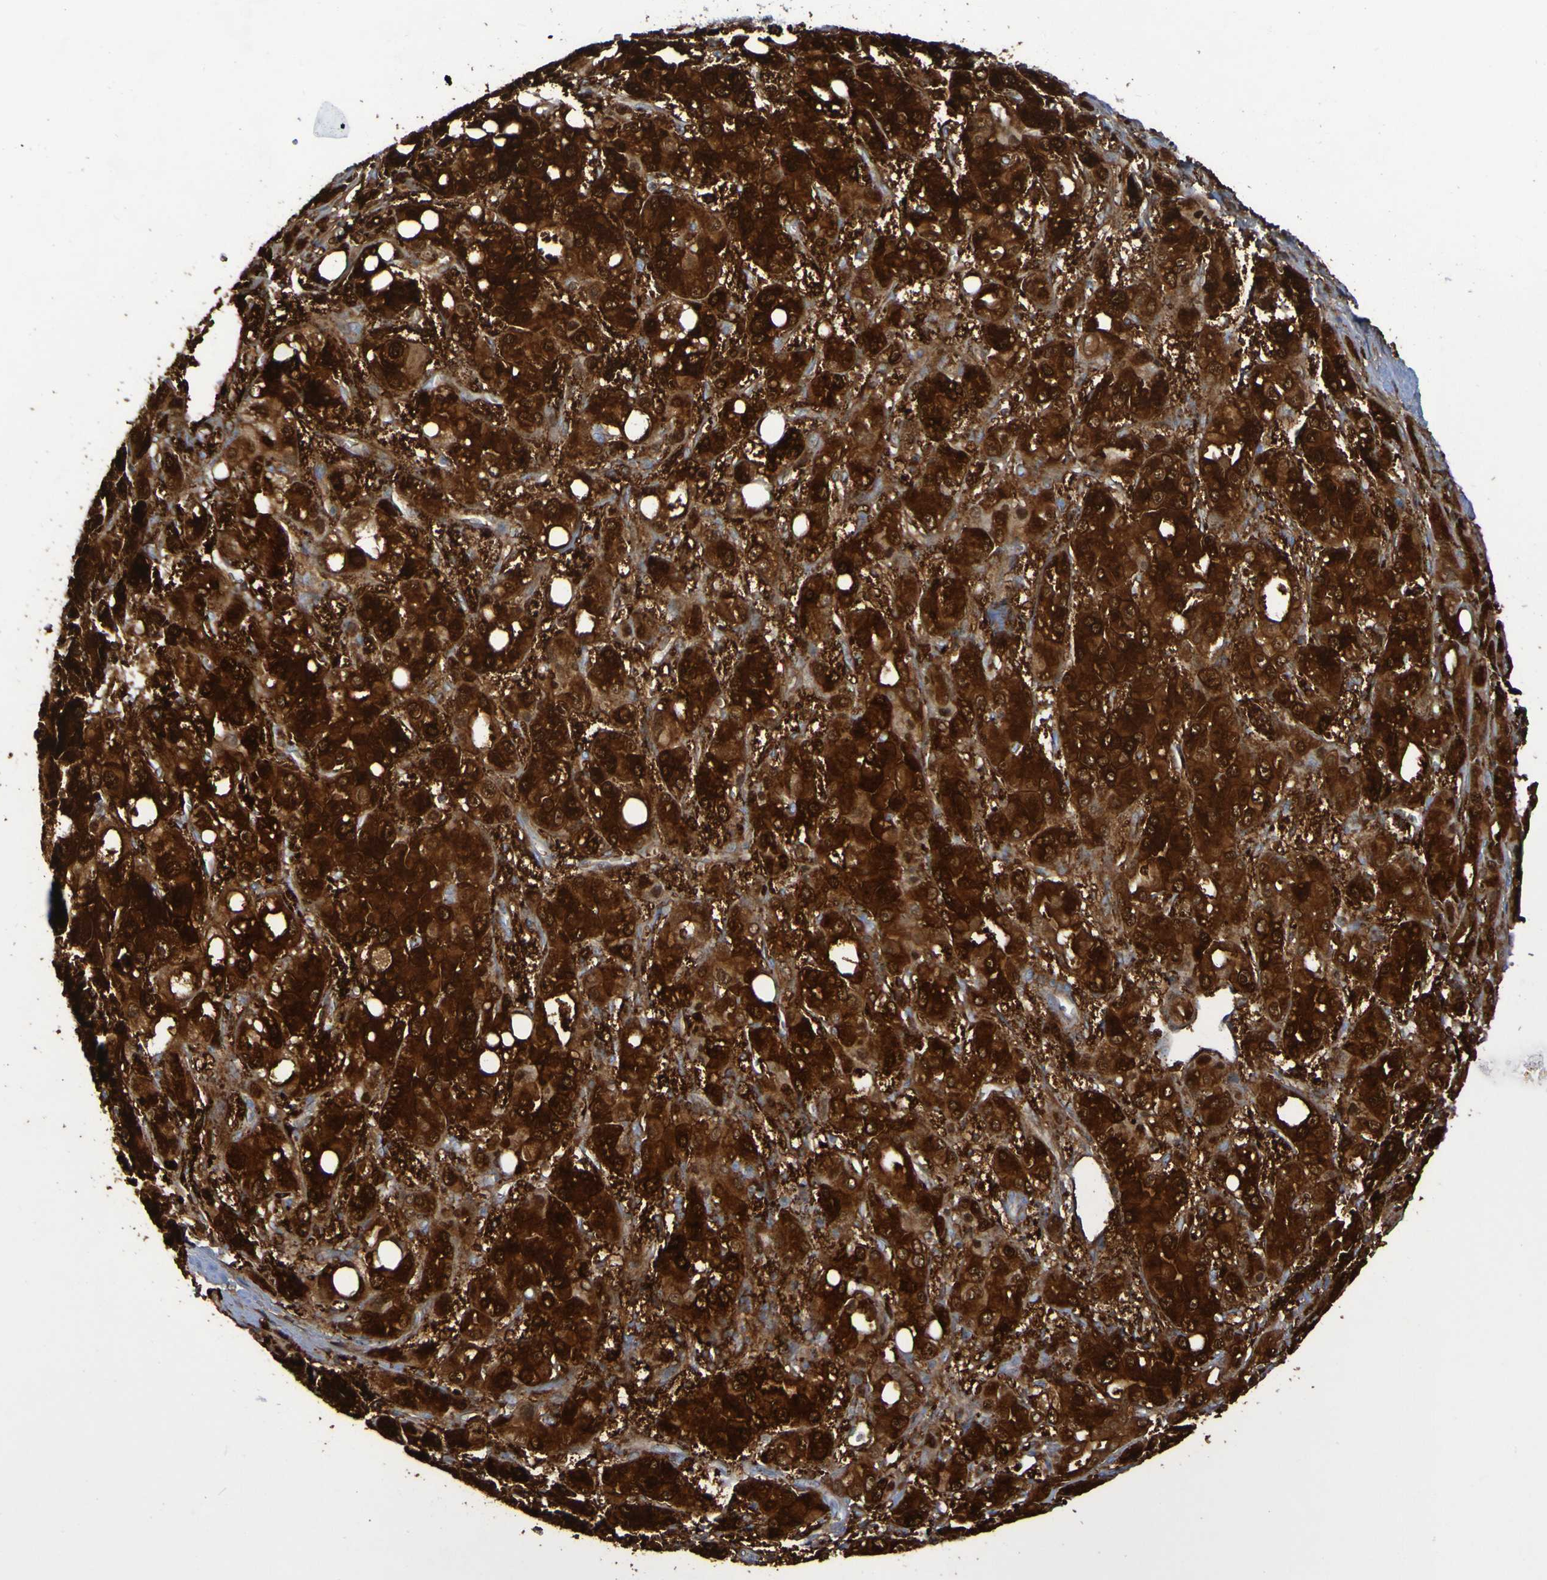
{"staining": {"intensity": "strong", "quantity": ">75%", "location": "cytoplasmic/membranous"}, "tissue": "liver cancer", "cell_type": "Tumor cells", "image_type": "cancer", "snomed": [{"axis": "morphology", "description": "Carcinoma, Hepatocellular, NOS"}, {"axis": "topography", "description": "Liver"}], "caption": "Protein expression by immunohistochemistry (IHC) shows strong cytoplasmic/membranous staining in approximately >75% of tumor cells in liver cancer.", "gene": "MPPE1", "patient": {"sex": "male", "age": 55}}